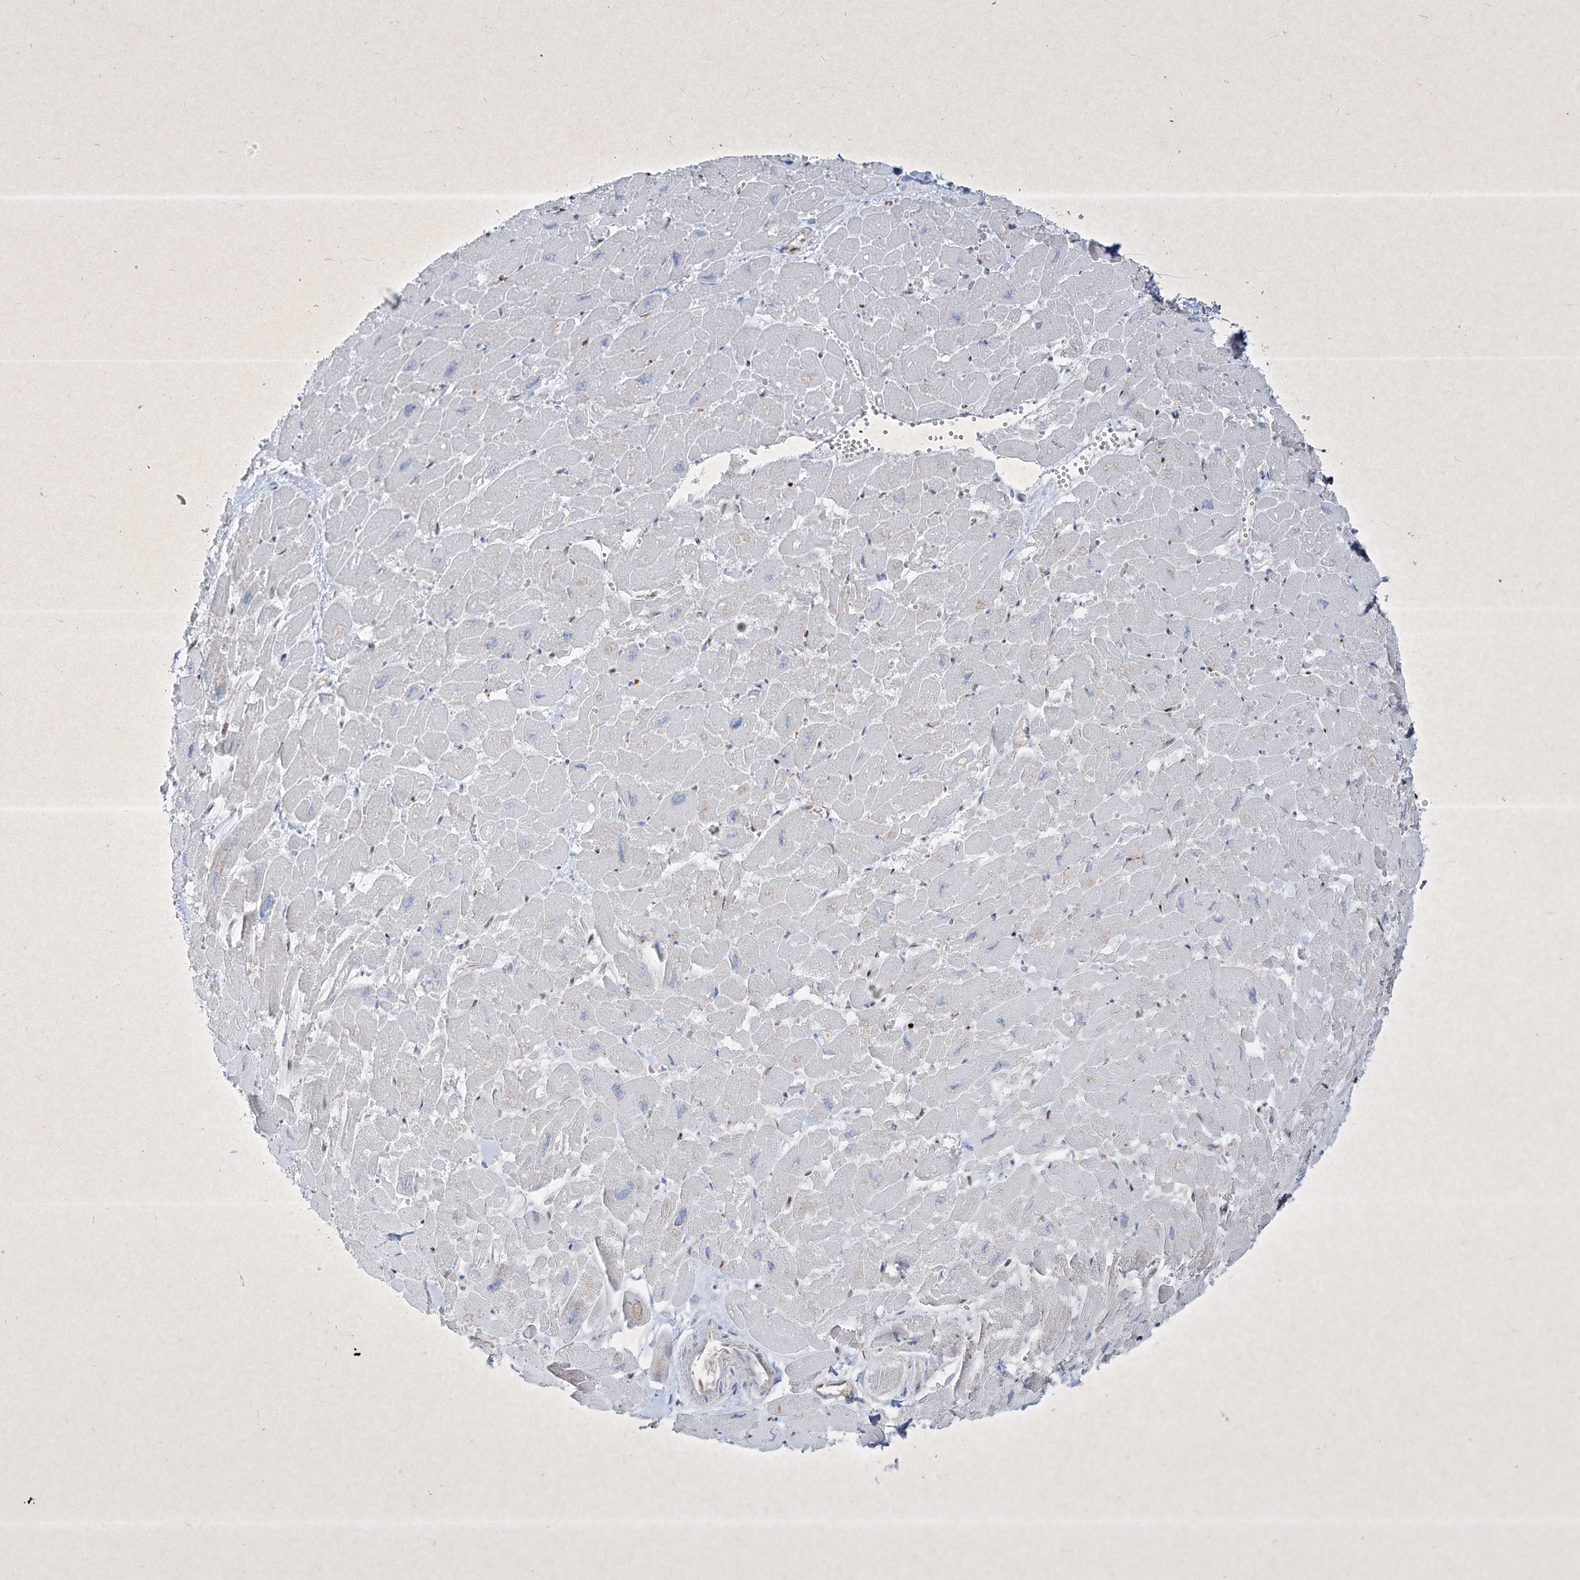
{"staining": {"intensity": "negative", "quantity": "none", "location": "none"}, "tissue": "heart muscle", "cell_type": "Cardiomyocytes", "image_type": "normal", "snomed": [{"axis": "morphology", "description": "Normal tissue, NOS"}, {"axis": "topography", "description": "Heart"}], "caption": "The IHC micrograph has no significant expression in cardiomyocytes of heart muscle.", "gene": "PSMB10", "patient": {"sex": "male", "age": 54}}